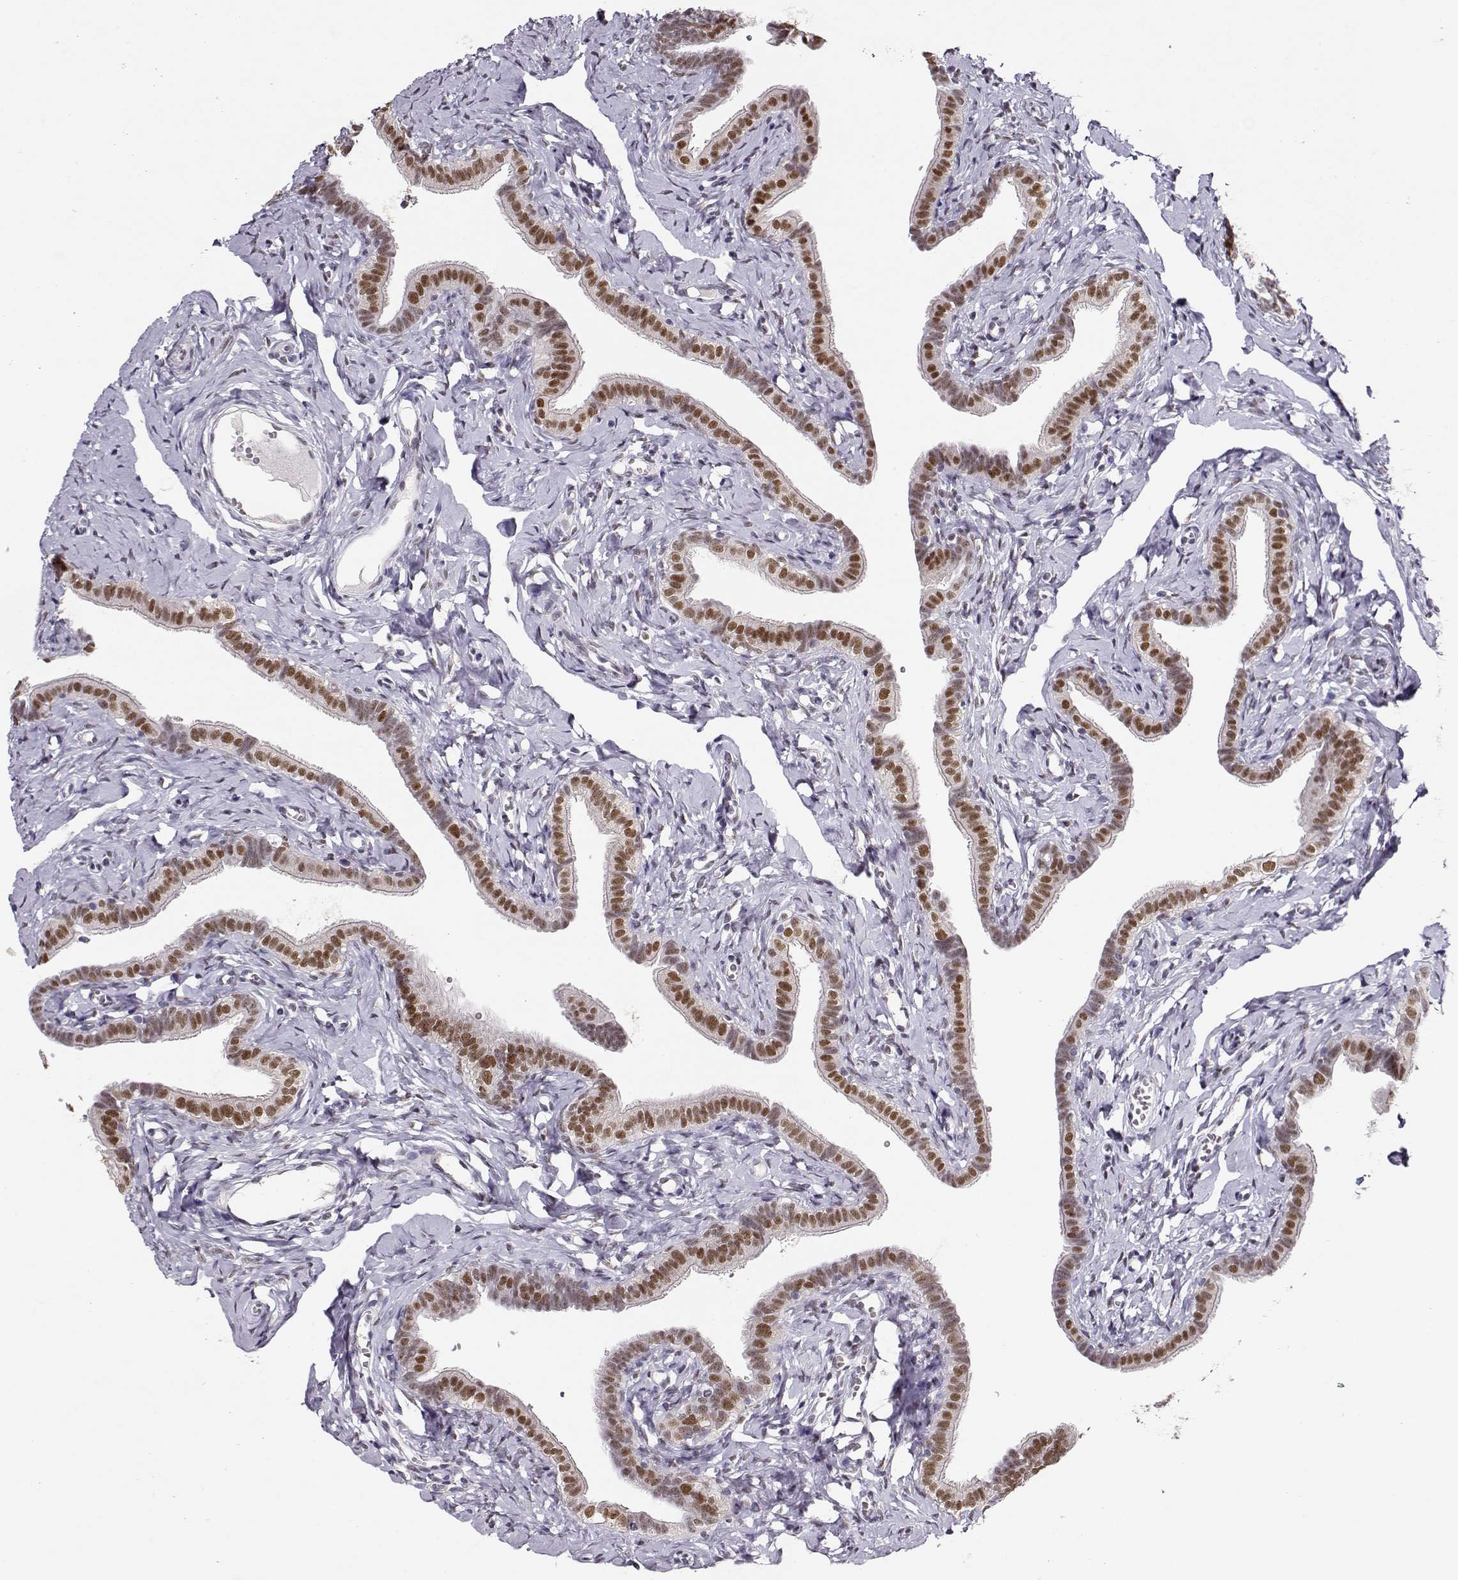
{"staining": {"intensity": "moderate", "quantity": ">75%", "location": "nuclear"}, "tissue": "fallopian tube", "cell_type": "Glandular cells", "image_type": "normal", "snomed": [{"axis": "morphology", "description": "Normal tissue, NOS"}, {"axis": "topography", "description": "Fallopian tube"}], "caption": "Immunohistochemistry (IHC) histopathology image of unremarkable human fallopian tube stained for a protein (brown), which demonstrates medium levels of moderate nuclear staining in approximately >75% of glandular cells.", "gene": "POLI", "patient": {"sex": "female", "age": 41}}